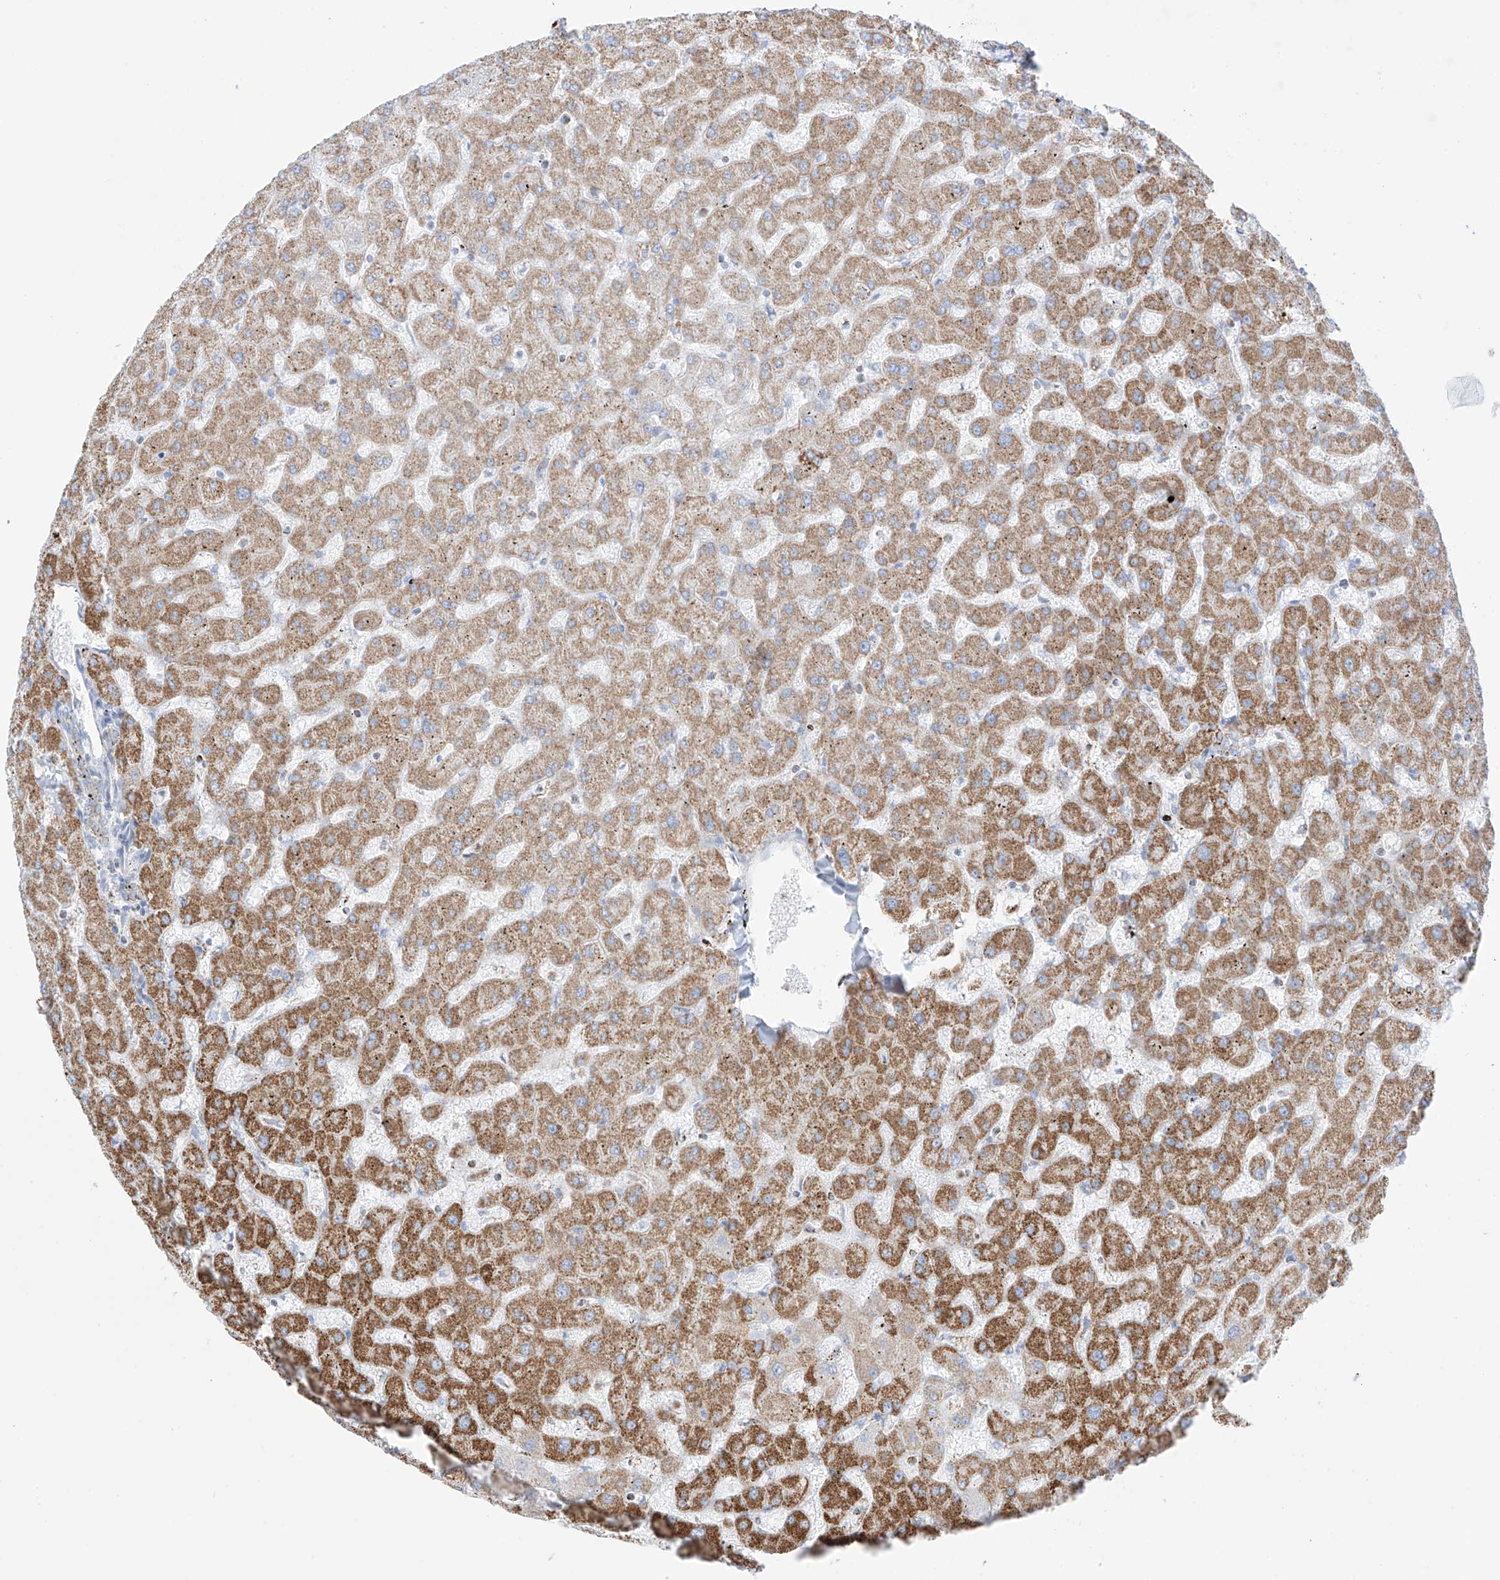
{"staining": {"intensity": "moderate", "quantity": ">75%", "location": "cytoplasmic/membranous"}, "tissue": "liver", "cell_type": "Cholangiocytes", "image_type": "normal", "snomed": [{"axis": "morphology", "description": "Normal tissue, NOS"}, {"axis": "topography", "description": "Liver"}], "caption": "DAB immunohistochemical staining of benign human liver displays moderate cytoplasmic/membranous protein positivity in about >75% of cholangiocytes.", "gene": "XKR3", "patient": {"sex": "female", "age": 63}}